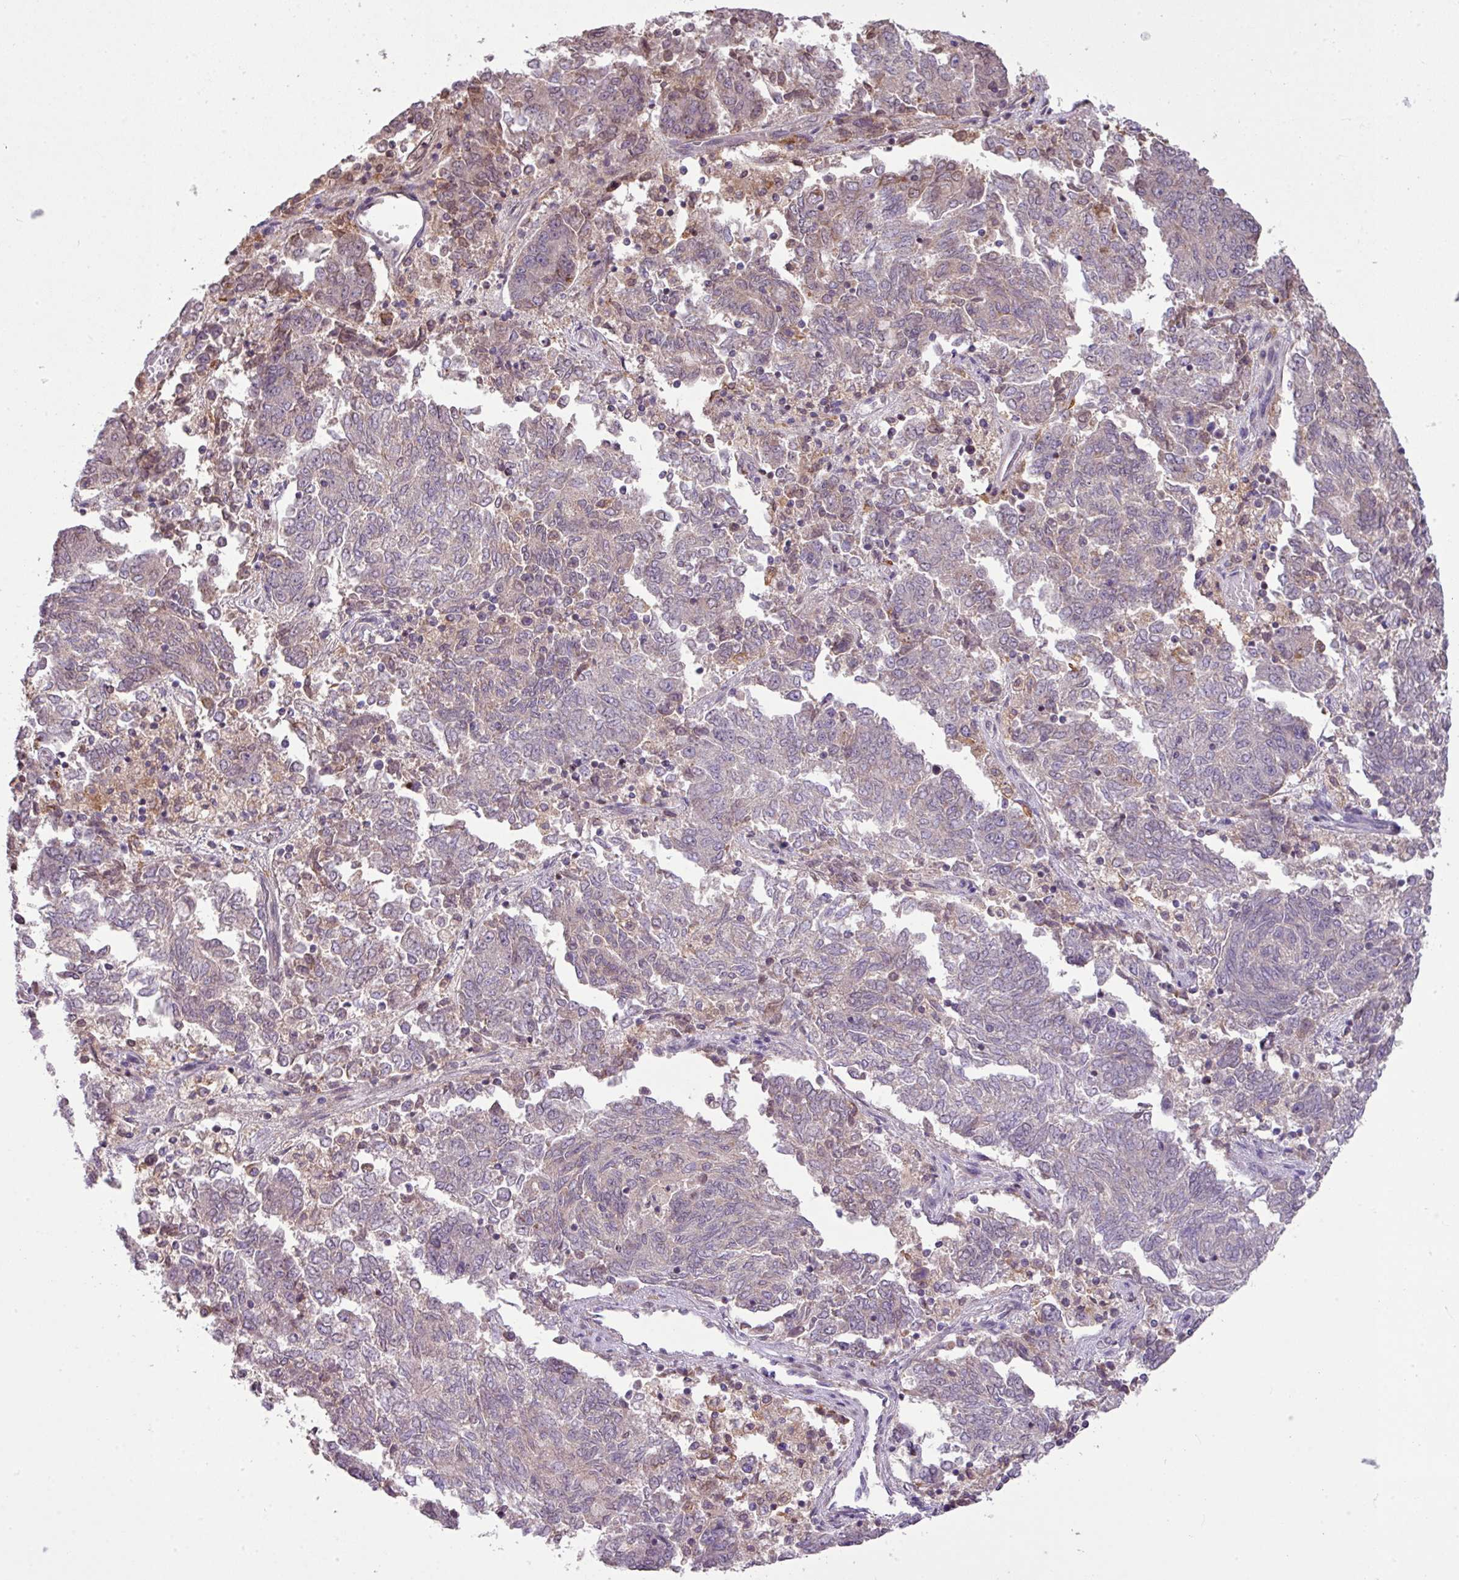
{"staining": {"intensity": "weak", "quantity": "<25%", "location": "cytoplasmic/membranous"}, "tissue": "endometrial cancer", "cell_type": "Tumor cells", "image_type": "cancer", "snomed": [{"axis": "morphology", "description": "Adenocarcinoma, NOS"}, {"axis": "topography", "description": "Endometrium"}], "caption": "Endometrial cancer stained for a protein using immunohistochemistry (IHC) shows no staining tumor cells.", "gene": "ARHGEF25", "patient": {"sex": "female", "age": 80}}